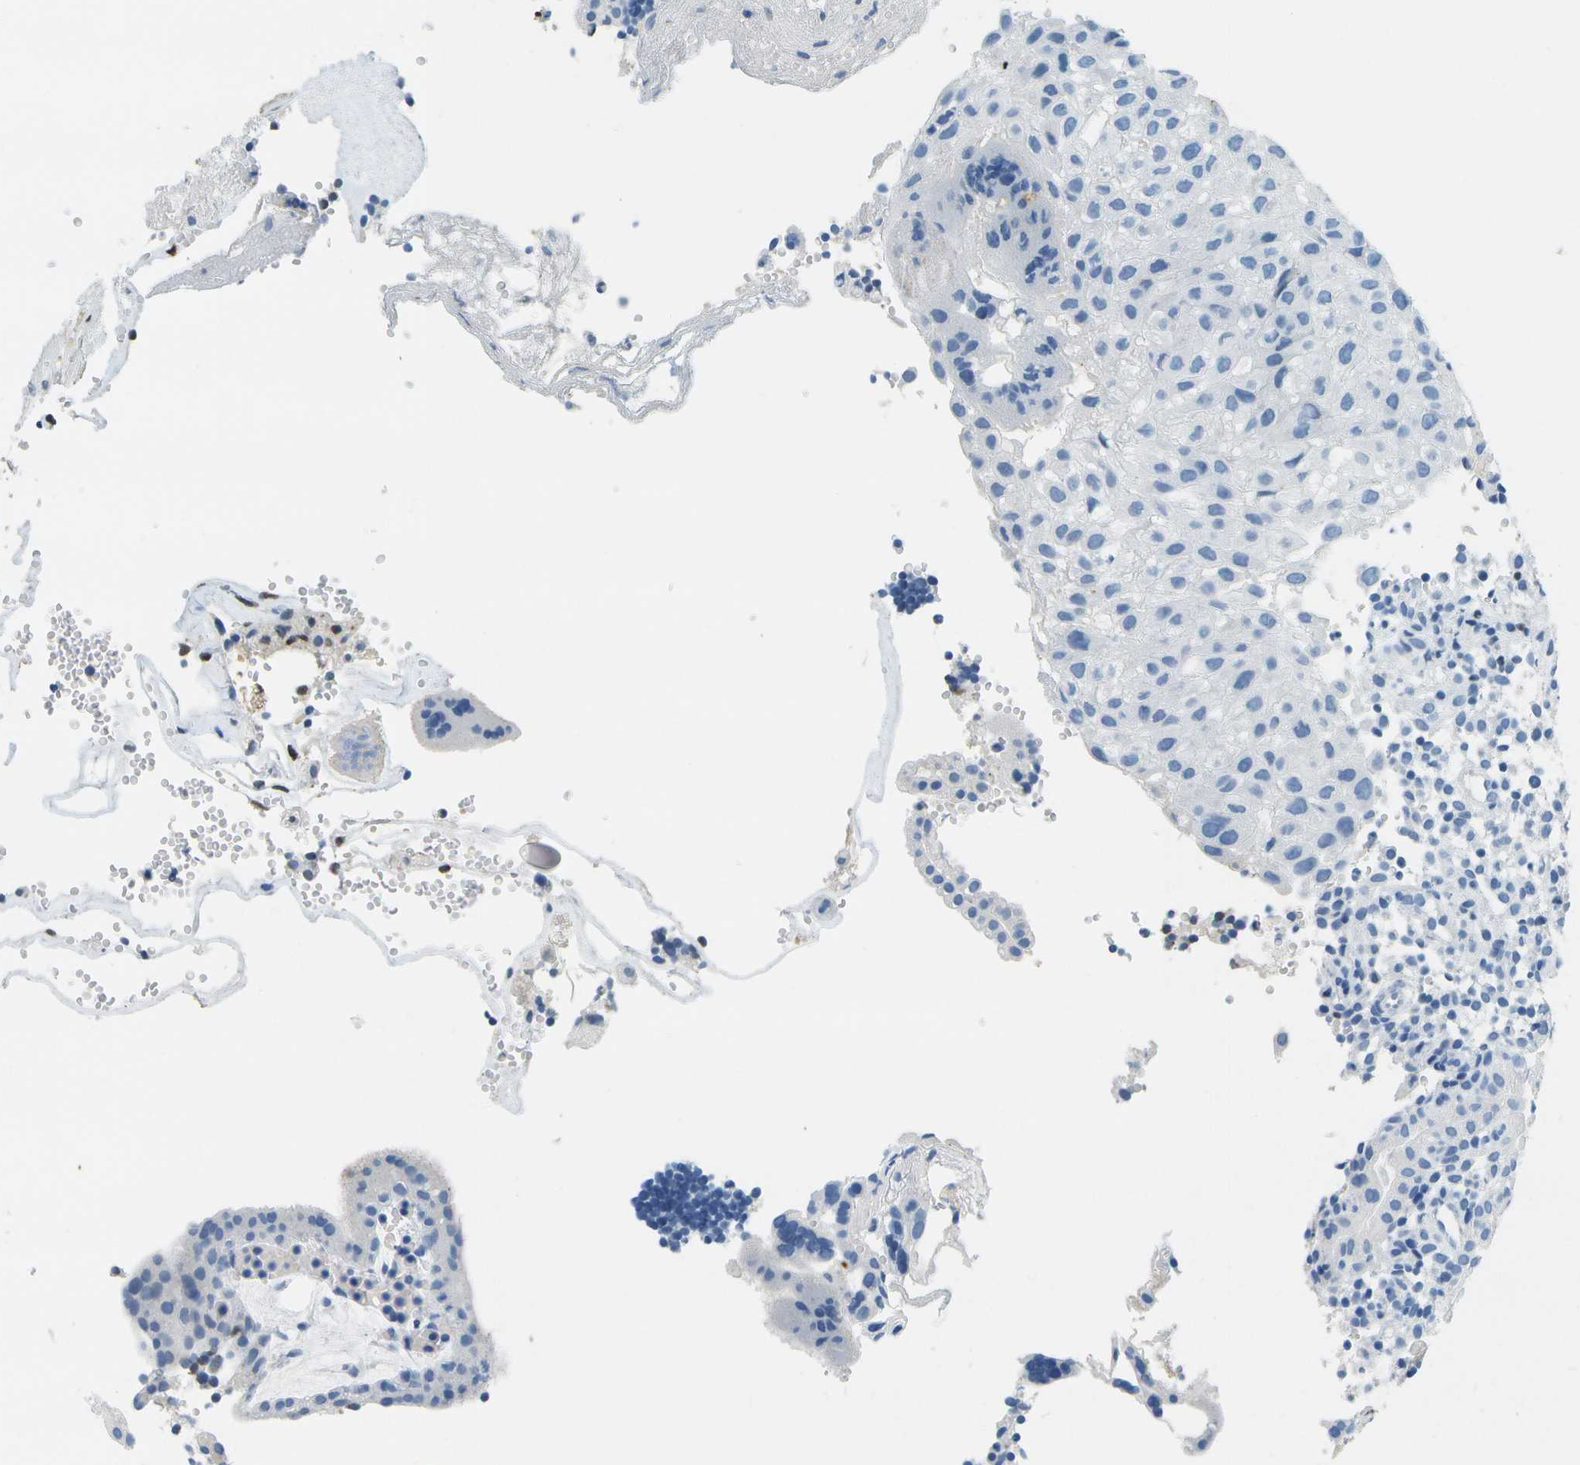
{"staining": {"intensity": "negative", "quantity": "none", "location": "none"}, "tissue": "placenta", "cell_type": "Decidual cells", "image_type": "normal", "snomed": [{"axis": "morphology", "description": "Normal tissue, NOS"}, {"axis": "topography", "description": "Placenta"}], "caption": "IHC micrograph of normal placenta: human placenta stained with DAB reveals no significant protein positivity in decidual cells. Nuclei are stained in blue.", "gene": "SERPINA1", "patient": {"sex": "female", "age": 18}}